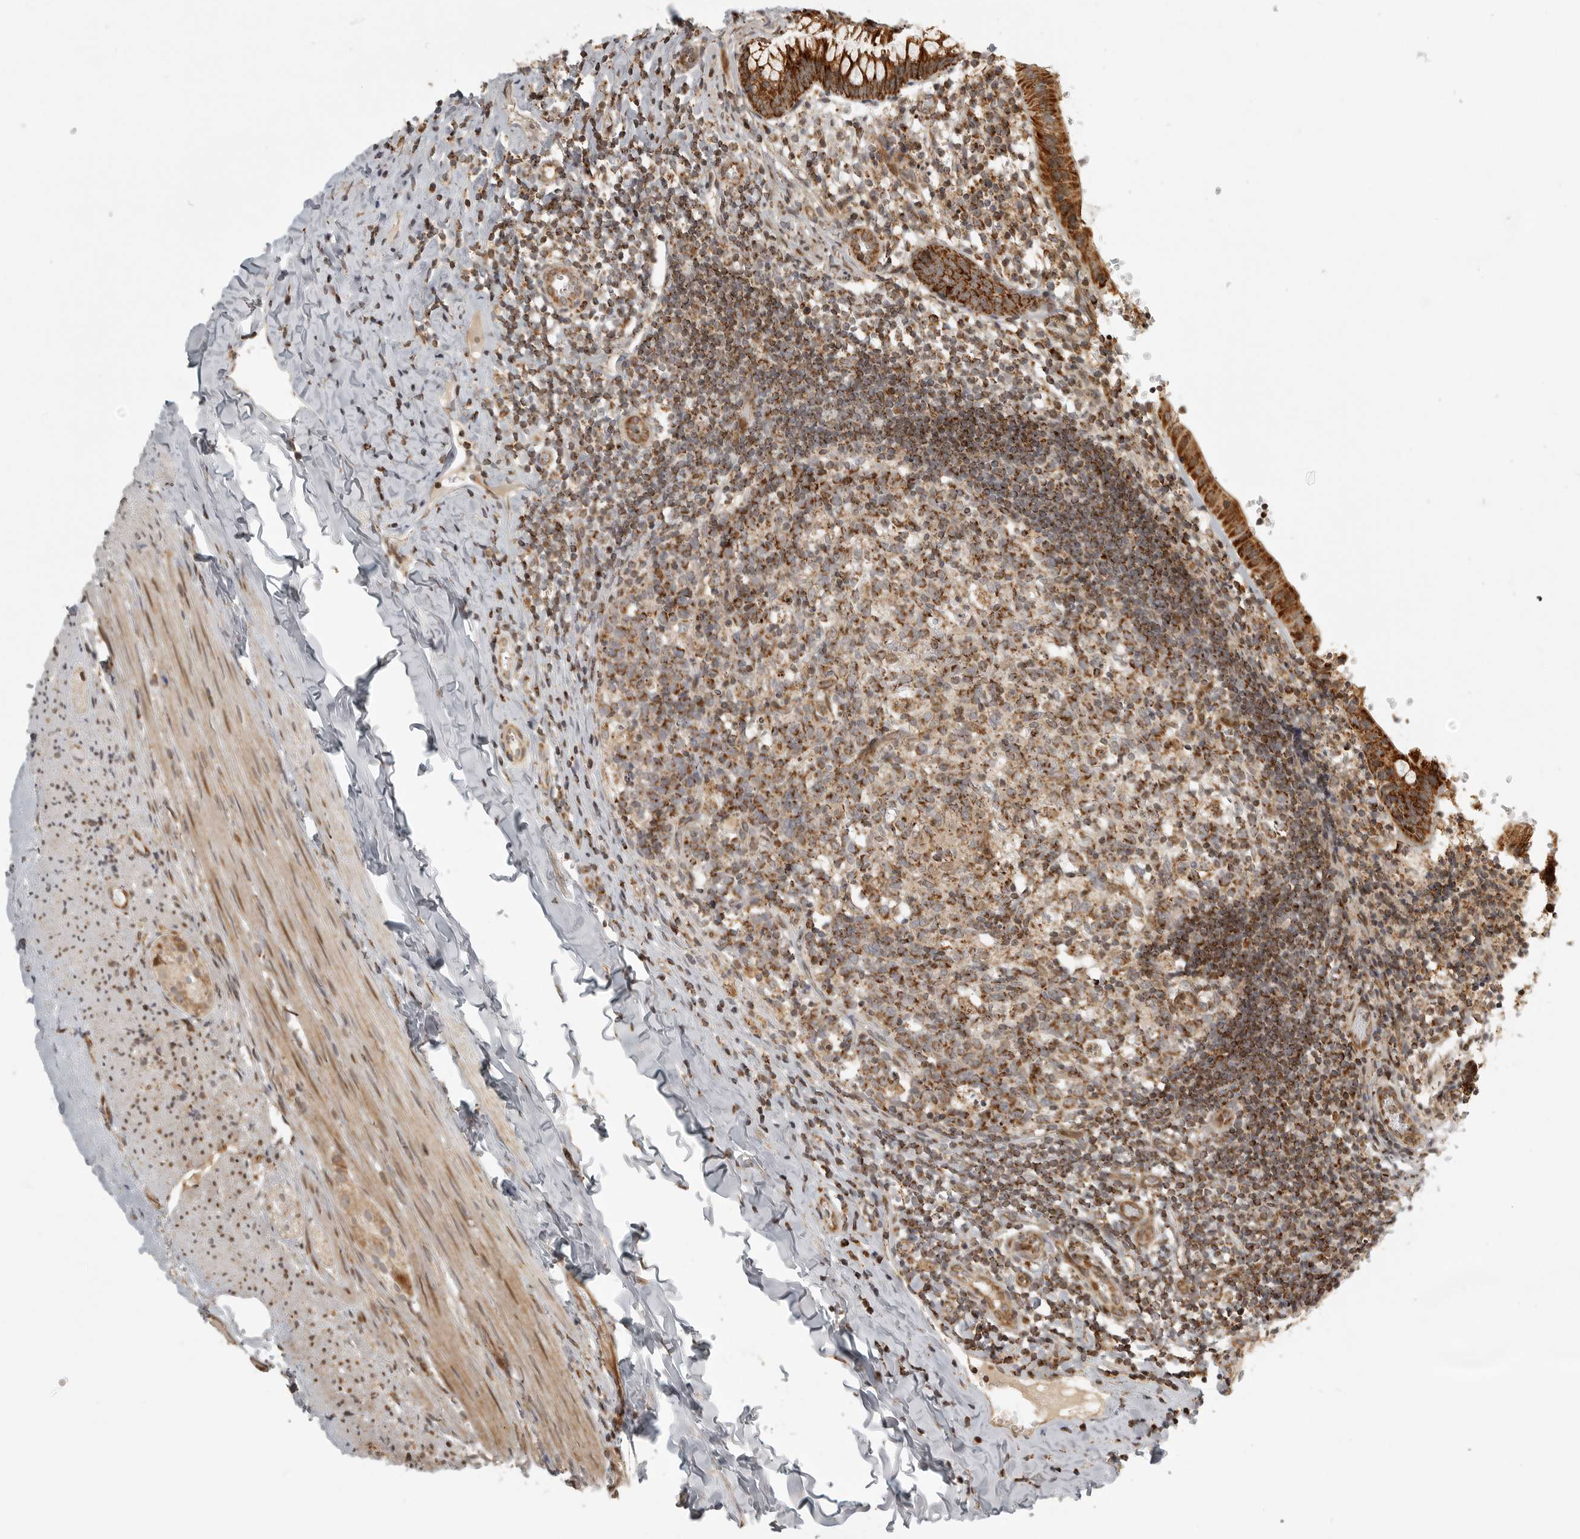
{"staining": {"intensity": "strong", "quantity": ">75%", "location": "cytoplasmic/membranous"}, "tissue": "appendix", "cell_type": "Glandular cells", "image_type": "normal", "snomed": [{"axis": "morphology", "description": "Normal tissue, NOS"}, {"axis": "topography", "description": "Appendix"}], "caption": "Appendix stained with a protein marker demonstrates strong staining in glandular cells.", "gene": "NARS2", "patient": {"sex": "male", "age": 8}}